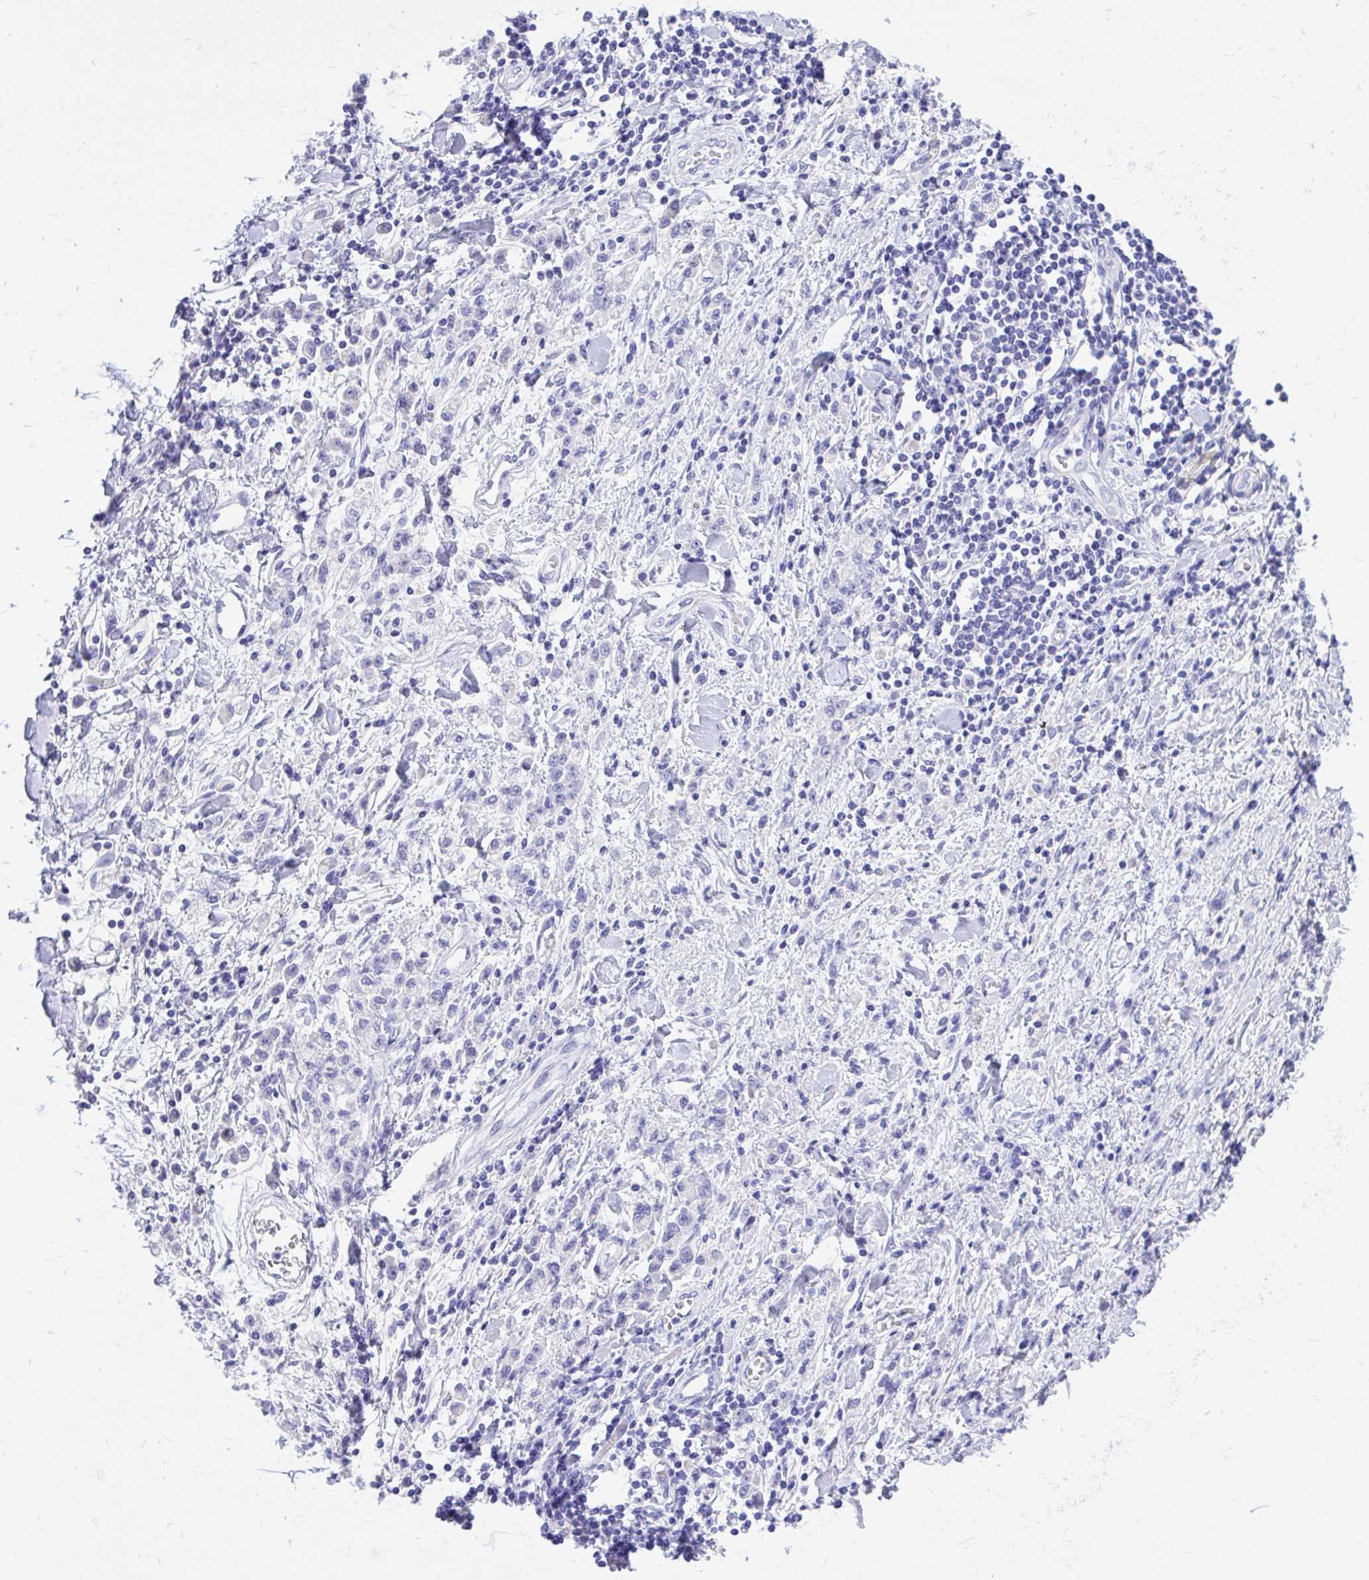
{"staining": {"intensity": "negative", "quantity": "none", "location": "none"}, "tissue": "stomach cancer", "cell_type": "Tumor cells", "image_type": "cancer", "snomed": [{"axis": "morphology", "description": "Adenocarcinoma, NOS"}, {"axis": "topography", "description": "Stomach"}], "caption": "A high-resolution micrograph shows immunohistochemistry staining of stomach cancer, which displays no significant staining in tumor cells. (Immunohistochemistry, brightfield microscopy, high magnification).", "gene": "MON1A", "patient": {"sex": "male", "age": 77}}